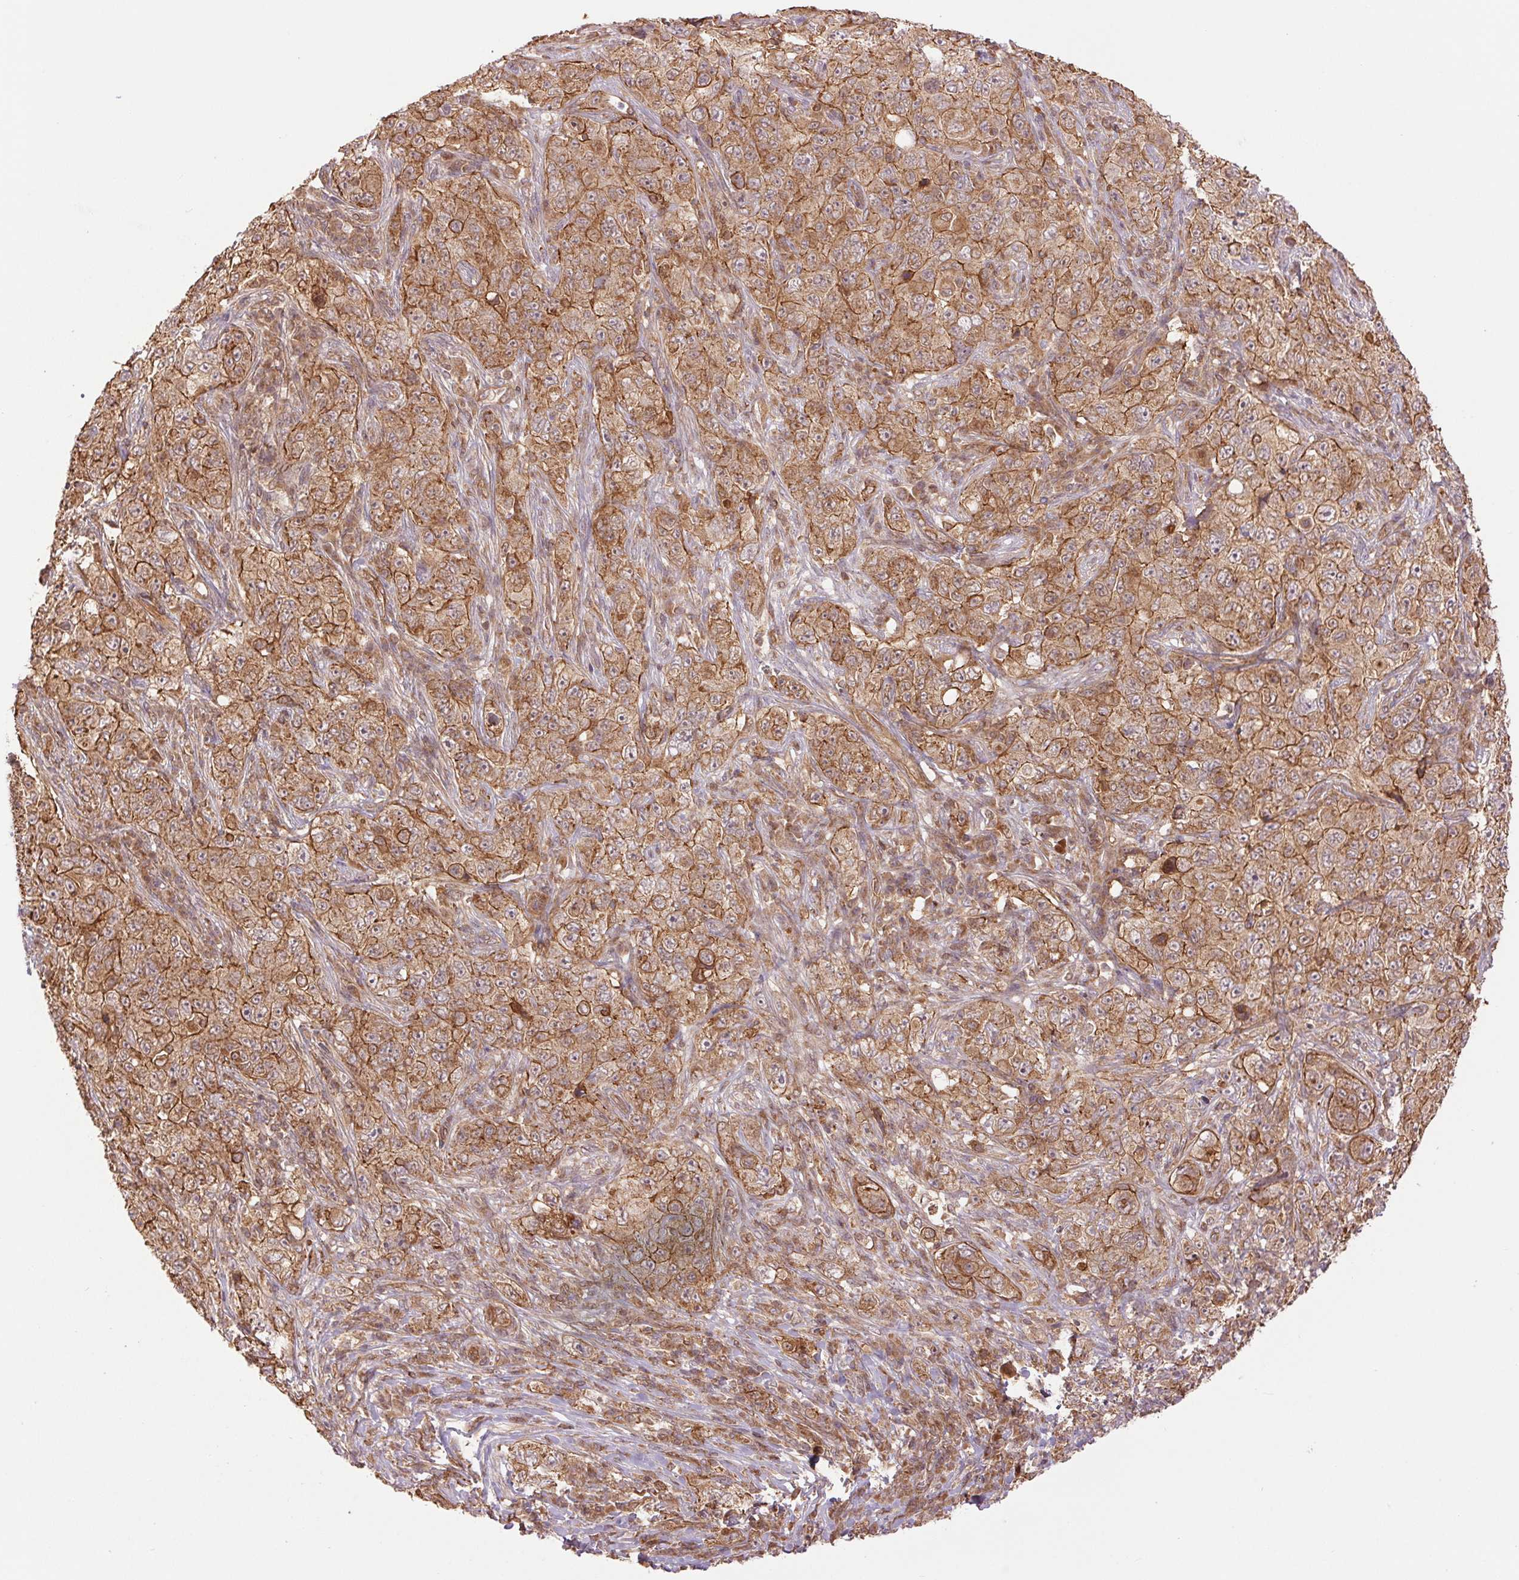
{"staining": {"intensity": "weak", "quantity": ">75%", "location": "cytoplasmic/membranous"}, "tissue": "pancreatic cancer", "cell_type": "Tumor cells", "image_type": "cancer", "snomed": [{"axis": "morphology", "description": "Adenocarcinoma, NOS"}, {"axis": "topography", "description": "Pancreas"}], "caption": "Protein staining demonstrates weak cytoplasmic/membranous positivity in about >75% of tumor cells in pancreatic cancer.", "gene": "STARD7", "patient": {"sex": "male", "age": 68}}